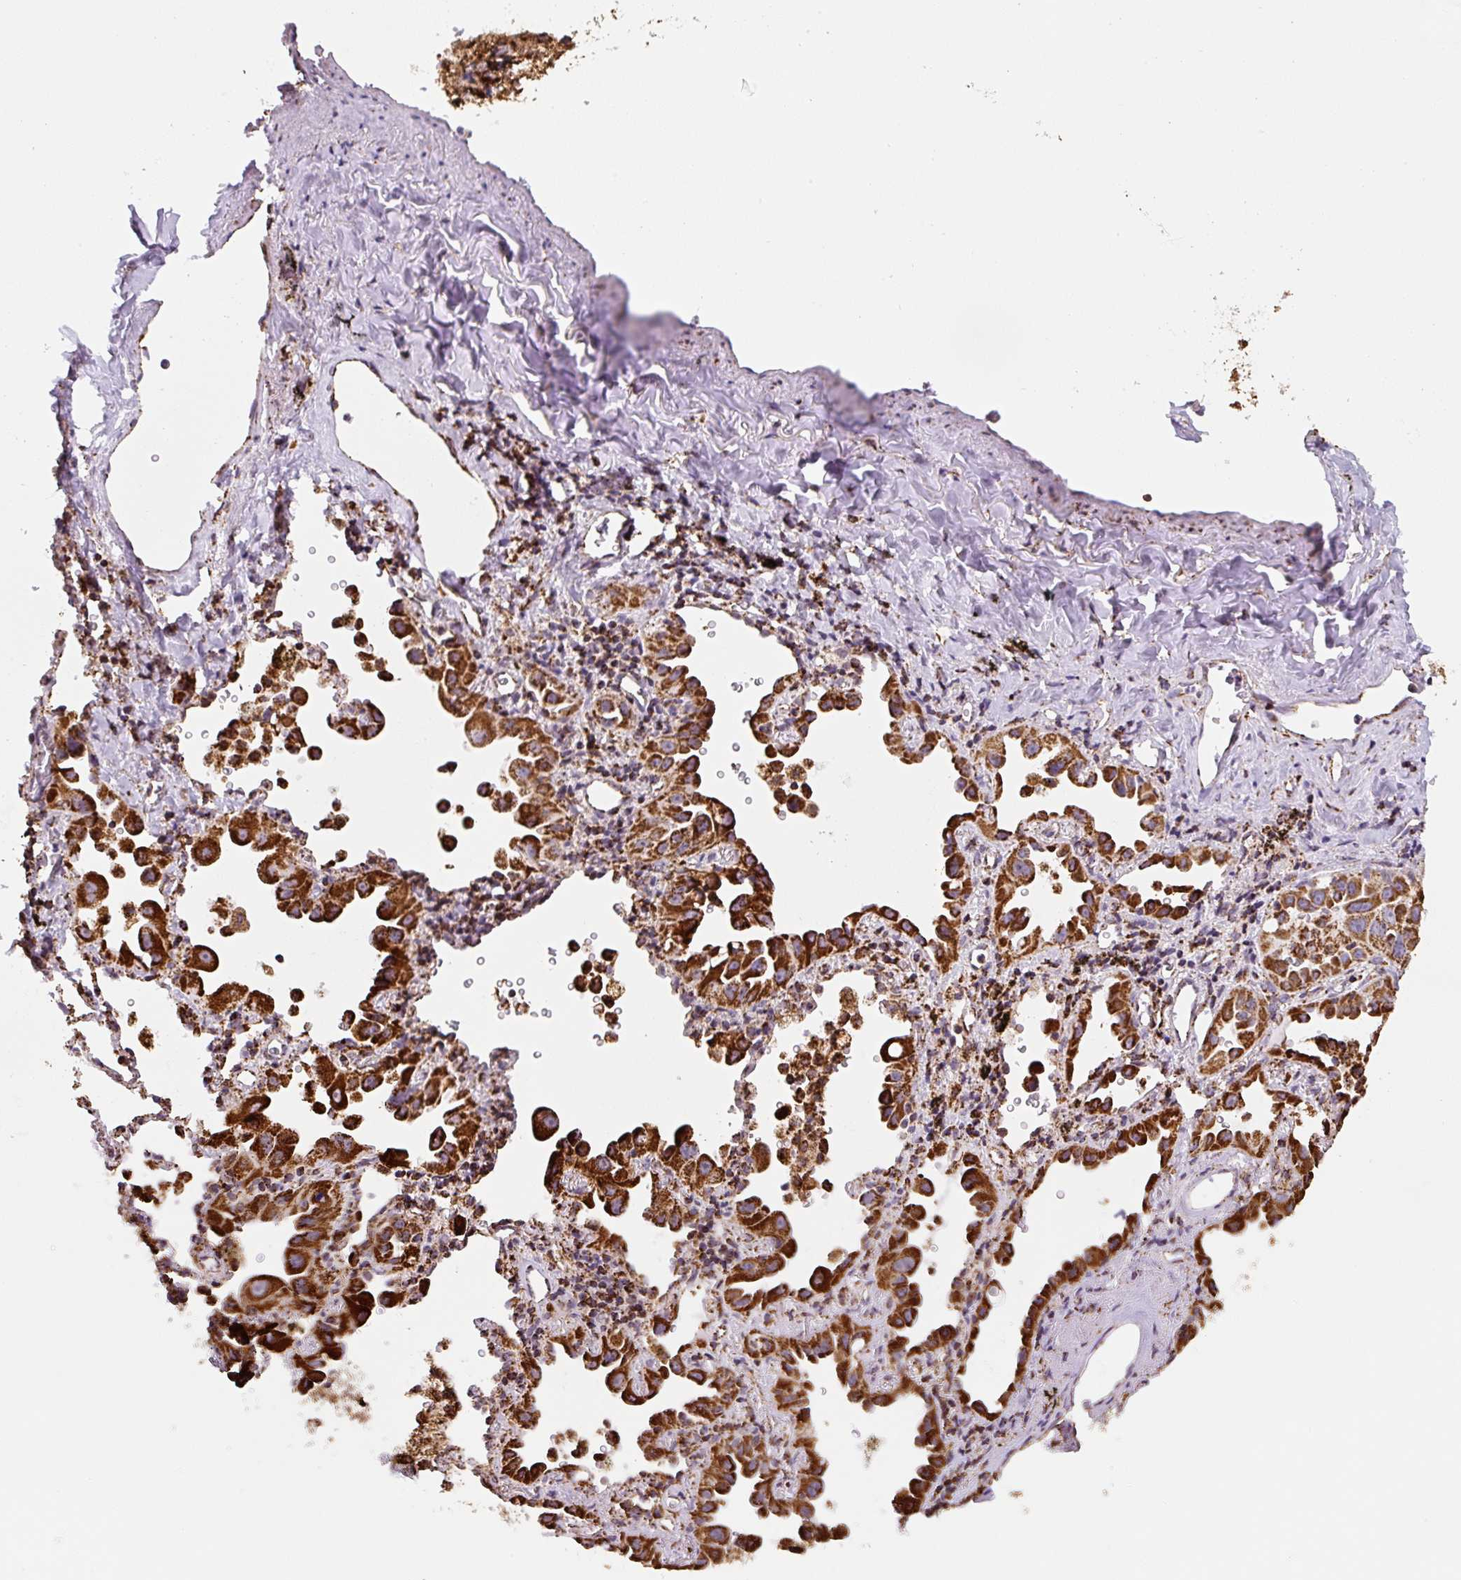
{"staining": {"intensity": "strong", "quantity": ">75%", "location": "cytoplasmic/membranous"}, "tissue": "lung cancer", "cell_type": "Tumor cells", "image_type": "cancer", "snomed": [{"axis": "morphology", "description": "Adenocarcinoma, NOS"}, {"axis": "topography", "description": "Lung"}], "caption": "Immunohistochemical staining of lung cancer (adenocarcinoma) reveals high levels of strong cytoplasmic/membranous positivity in approximately >75% of tumor cells.", "gene": "ATP5F1A", "patient": {"sex": "male", "age": 68}}